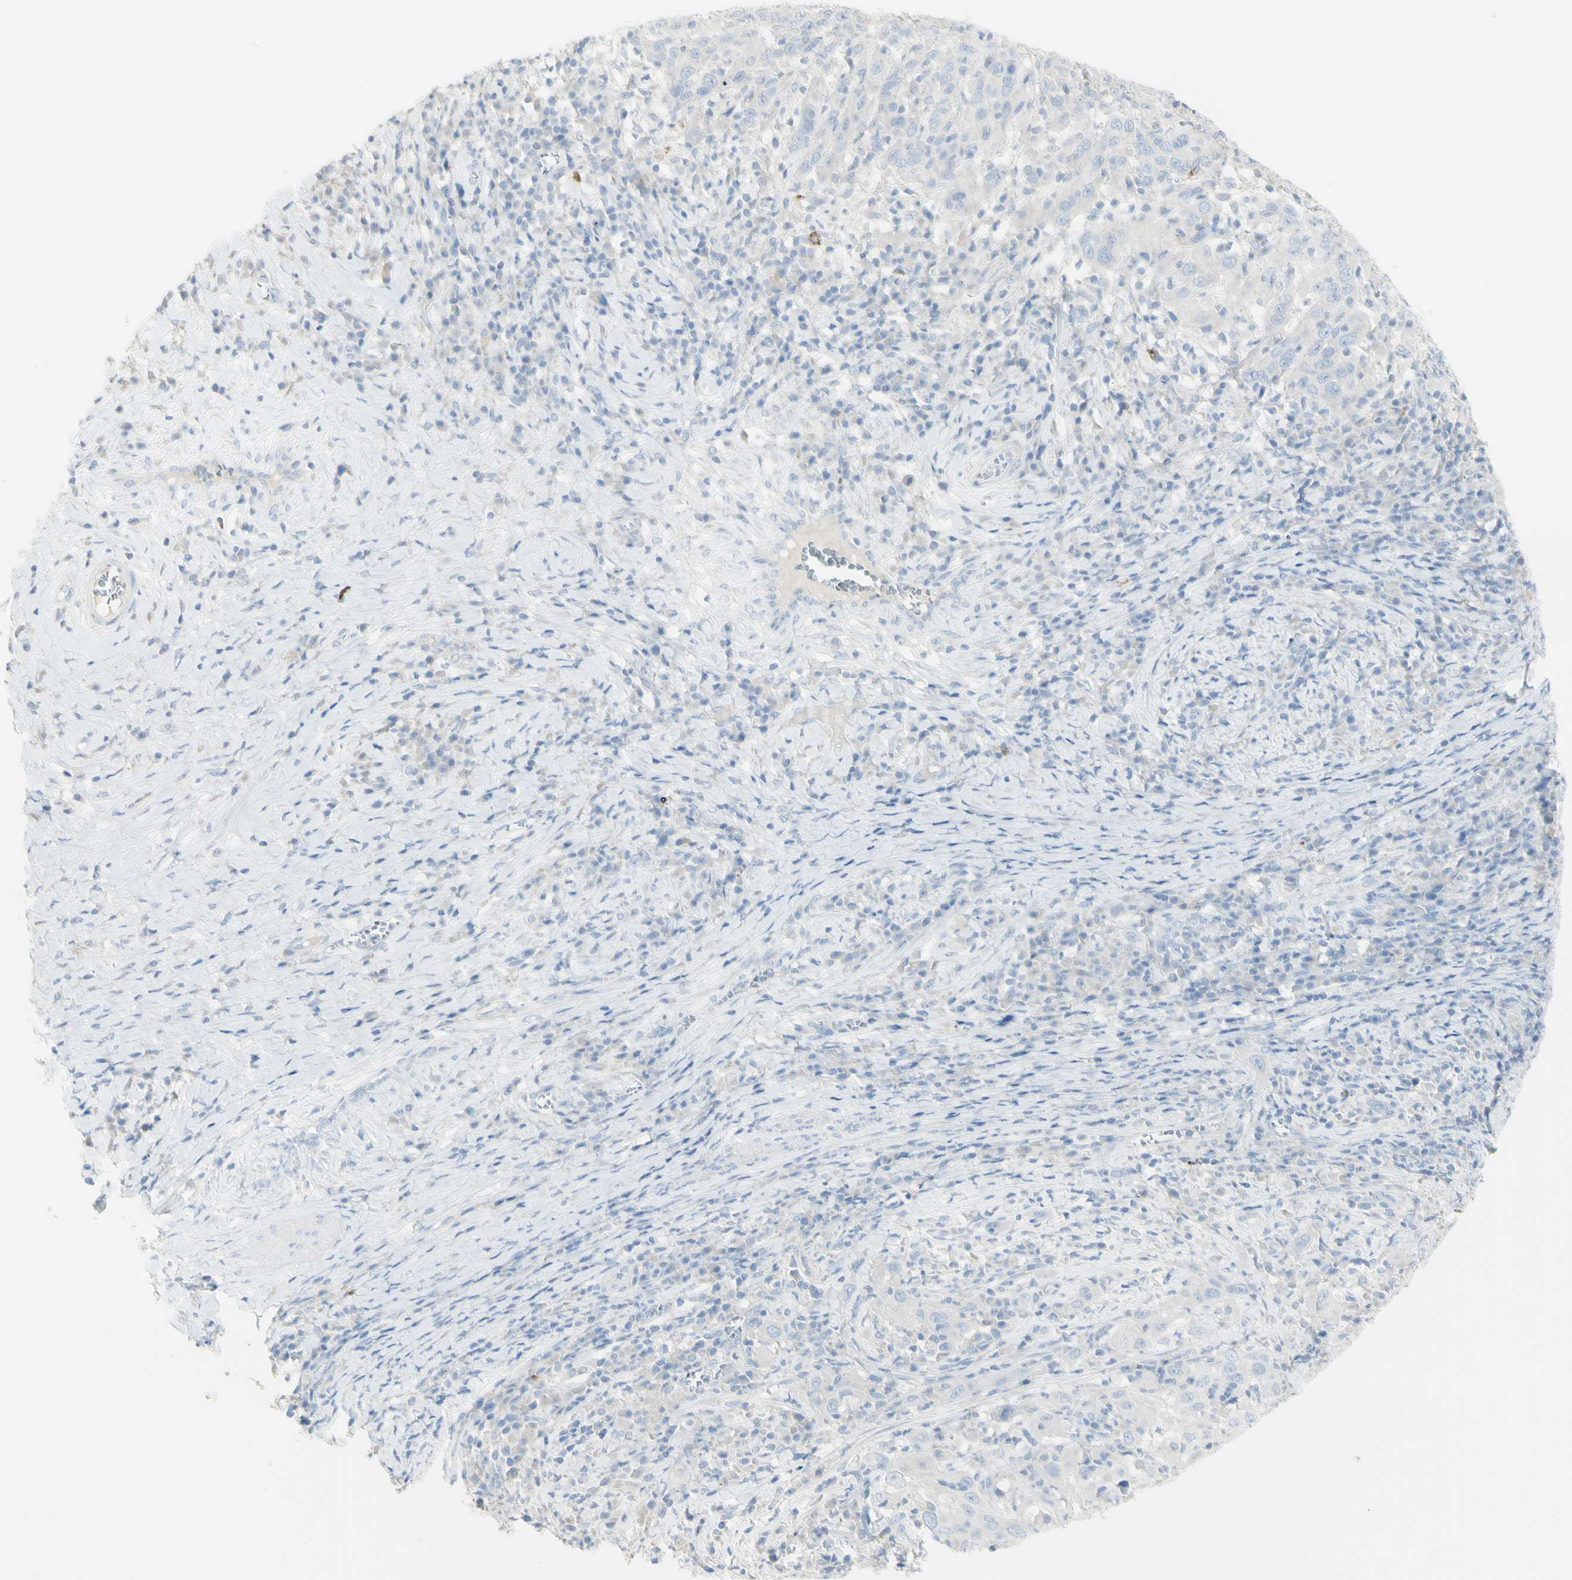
{"staining": {"intensity": "negative", "quantity": "none", "location": "none"}, "tissue": "cervical cancer", "cell_type": "Tumor cells", "image_type": "cancer", "snomed": [{"axis": "morphology", "description": "Squamous cell carcinoma, NOS"}, {"axis": "topography", "description": "Cervix"}], "caption": "Tumor cells are negative for brown protein staining in cervical squamous cell carcinoma.", "gene": "CD207", "patient": {"sex": "female", "age": 46}}